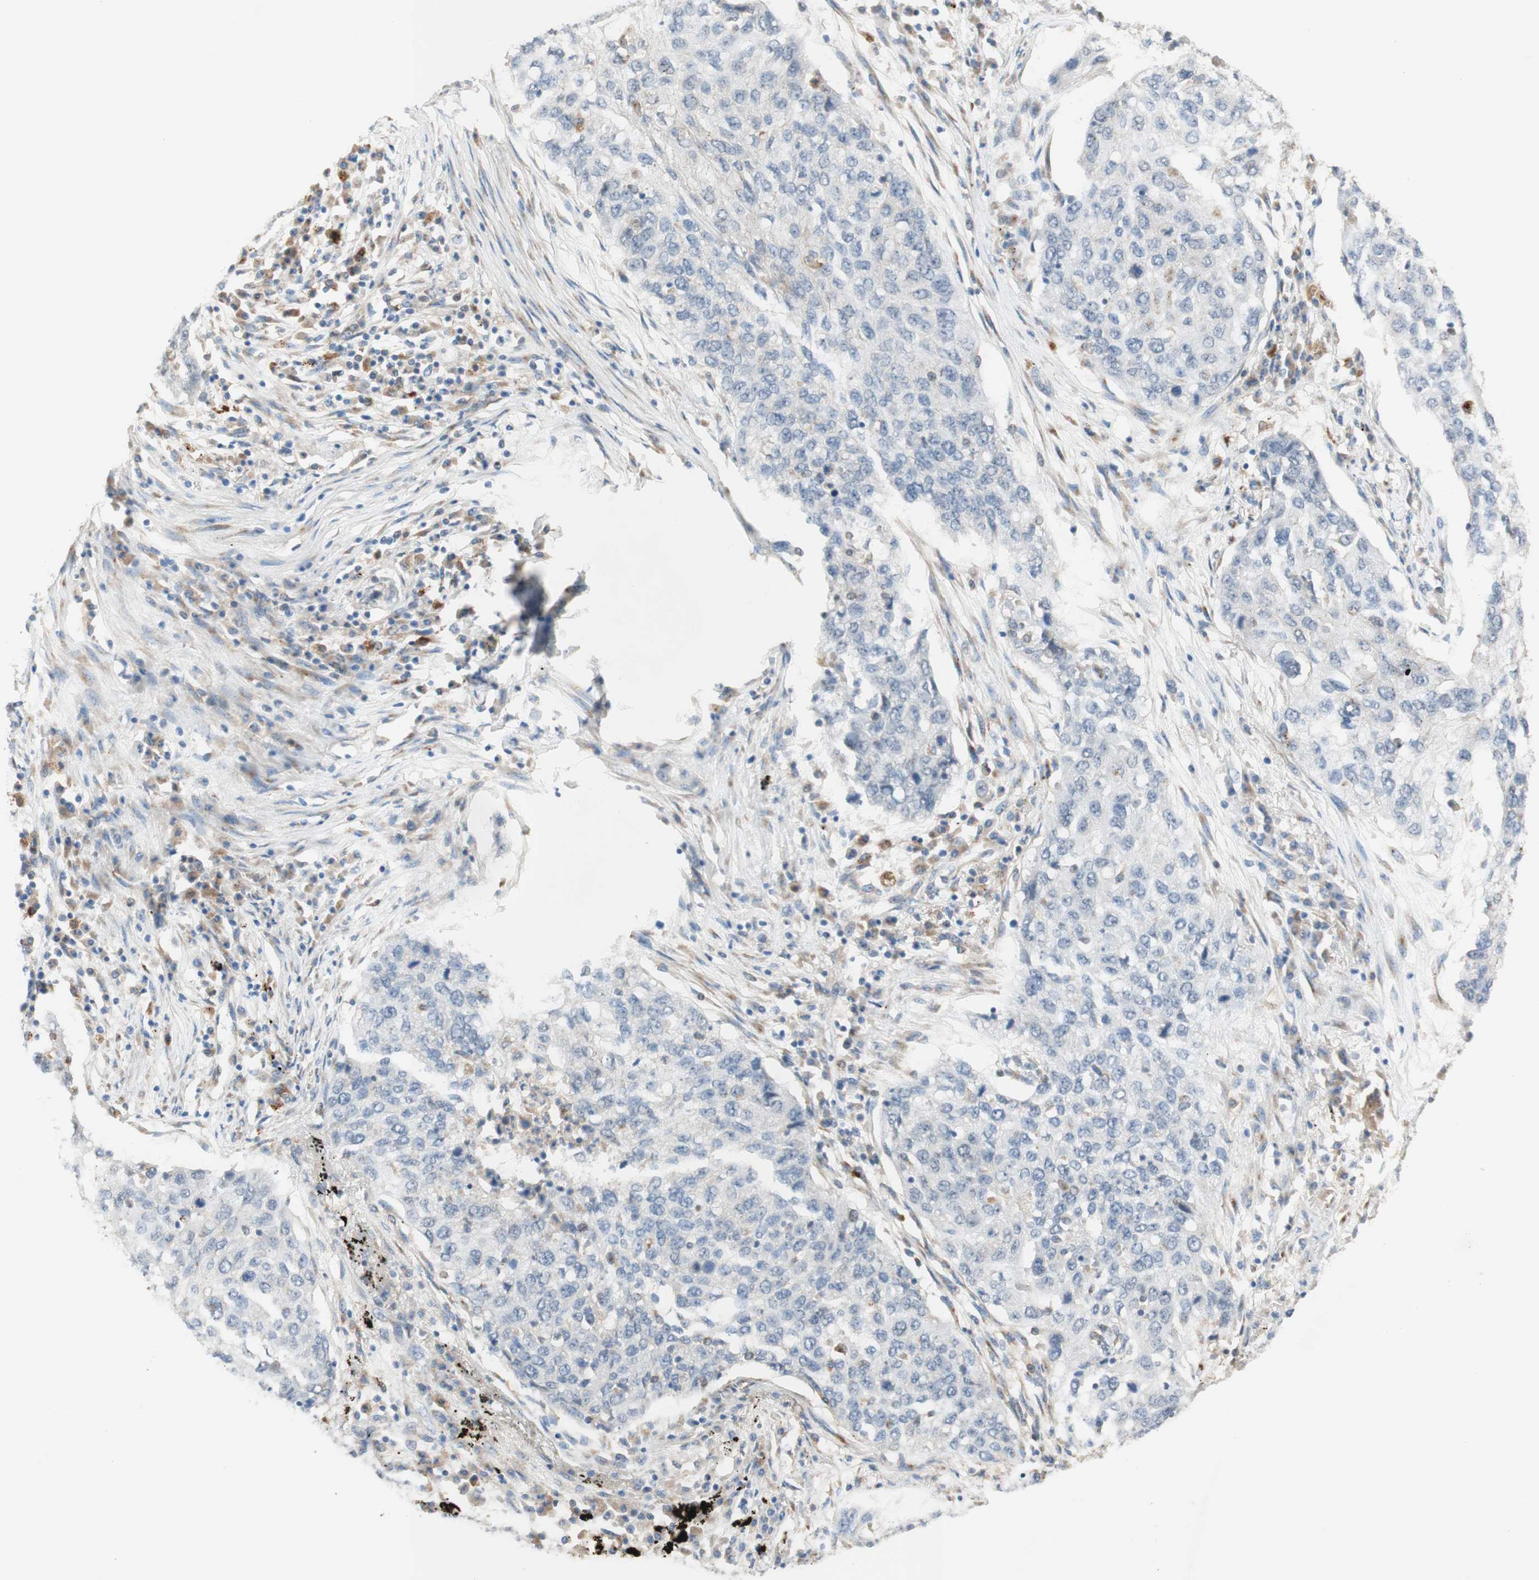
{"staining": {"intensity": "negative", "quantity": "none", "location": "none"}, "tissue": "lung cancer", "cell_type": "Tumor cells", "image_type": "cancer", "snomed": [{"axis": "morphology", "description": "Squamous cell carcinoma, NOS"}, {"axis": "topography", "description": "Lung"}], "caption": "Tumor cells are negative for protein expression in human lung cancer.", "gene": "GAPT", "patient": {"sex": "female", "age": 63}}